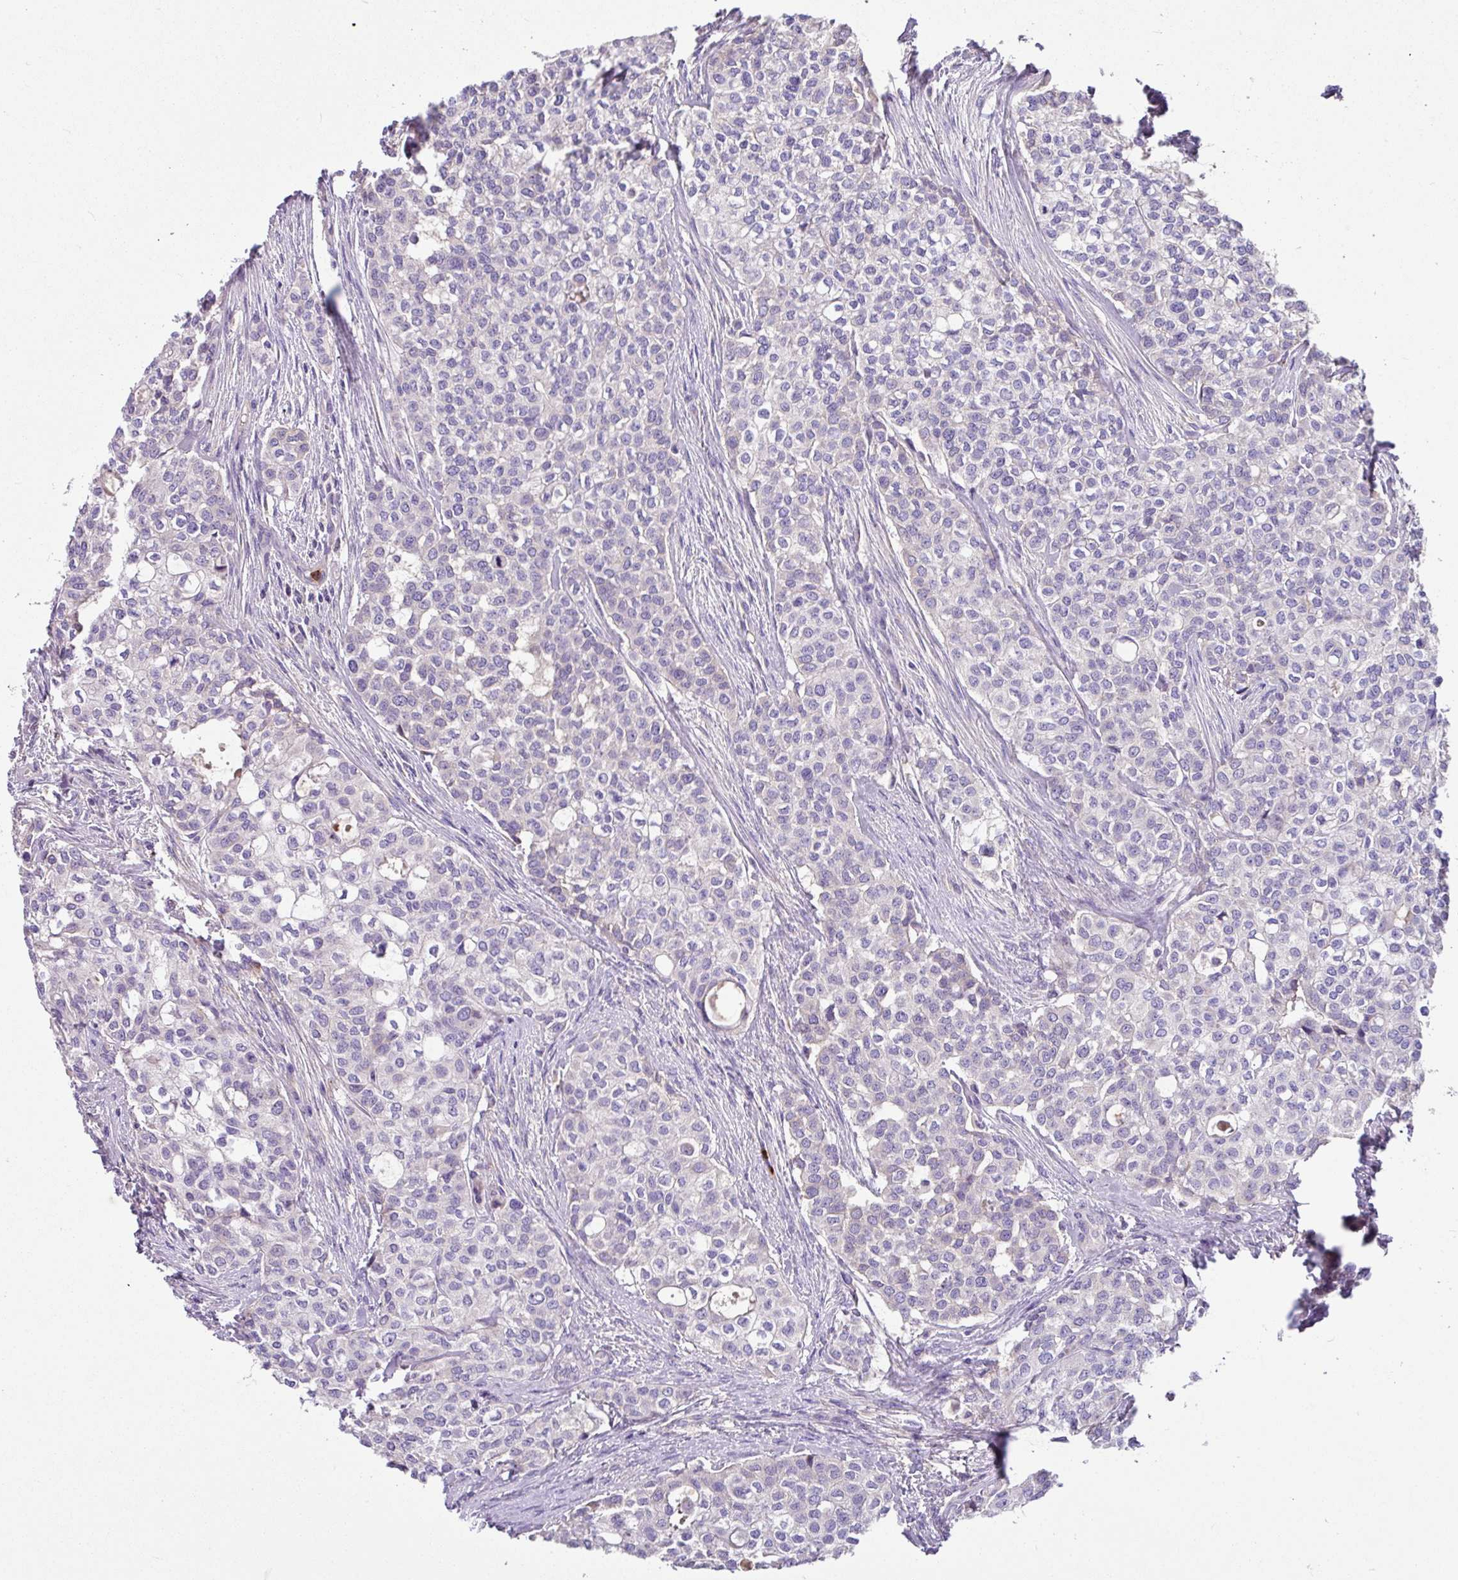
{"staining": {"intensity": "negative", "quantity": "none", "location": "none"}, "tissue": "head and neck cancer", "cell_type": "Tumor cells", "image_type": "cancer", "snomed": [{"axis": "morphology", "description": "Adenocarcinoma, NOS"}, {"axis": "topography", "description": "Head-Neck"}], "caption": "DAB immunohistochemical staining of head and neck cancer displays no significant positivity in tumor cells.", "gene": "CRISP3", "patient": {"sex": "male", "age": 81}}